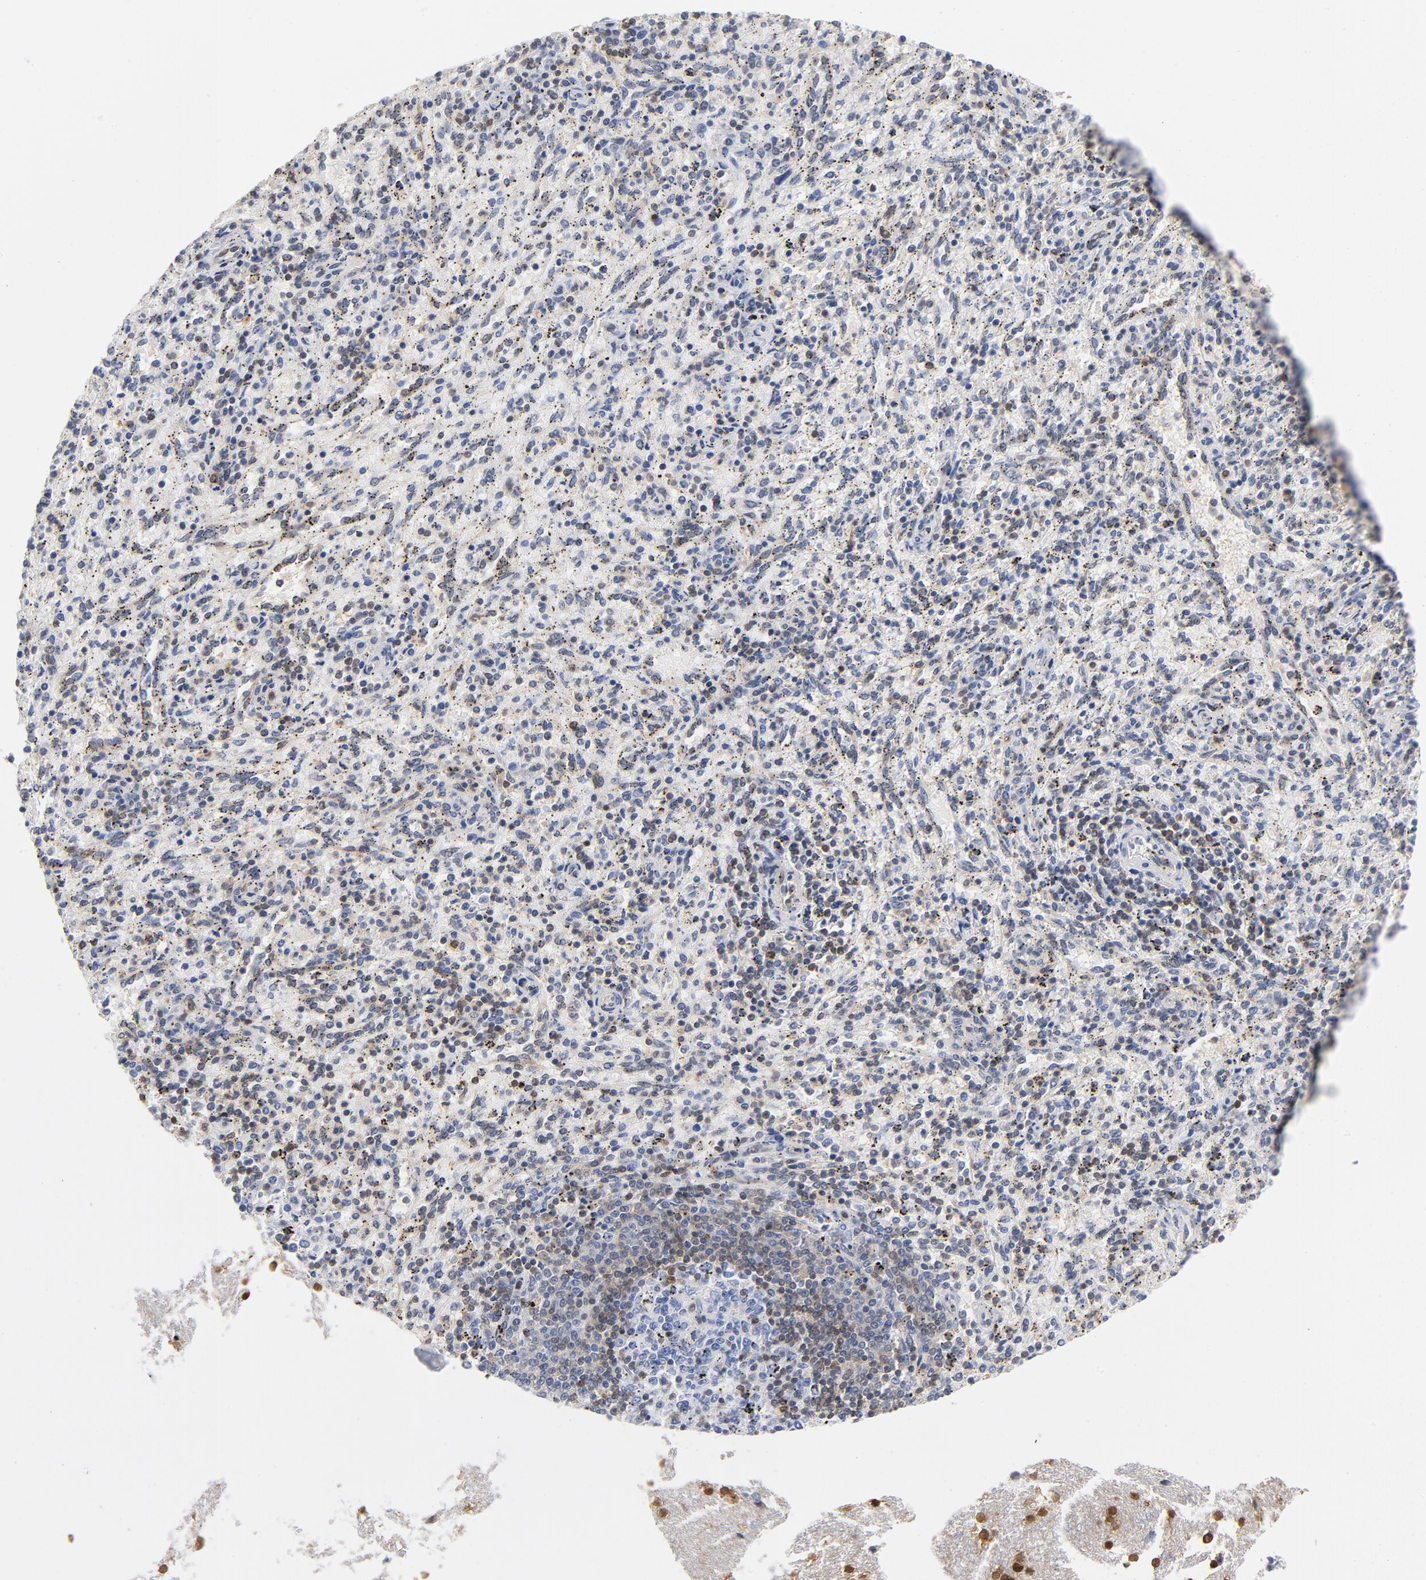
{"staining": {"intensity": "weak", "quantity": "<25%", "location": "nuclear"}, "tissue": "spleen", "cell_type": "Cells in red pulp", "image_type": "normal", "snomed": [{"axis": "morphology", "description": "Normal tissue, NOS"}, {"axis": "topography", "description": "Spleen"}], "caption": "Immunohistochemistry photomicrograph of unremarkable spleen: human spleen stained with DAB reveals no significant protein staining in cells in red pulp.", "gene": "CDKN1B", "patient": {"sex": "female", "age": 10}}